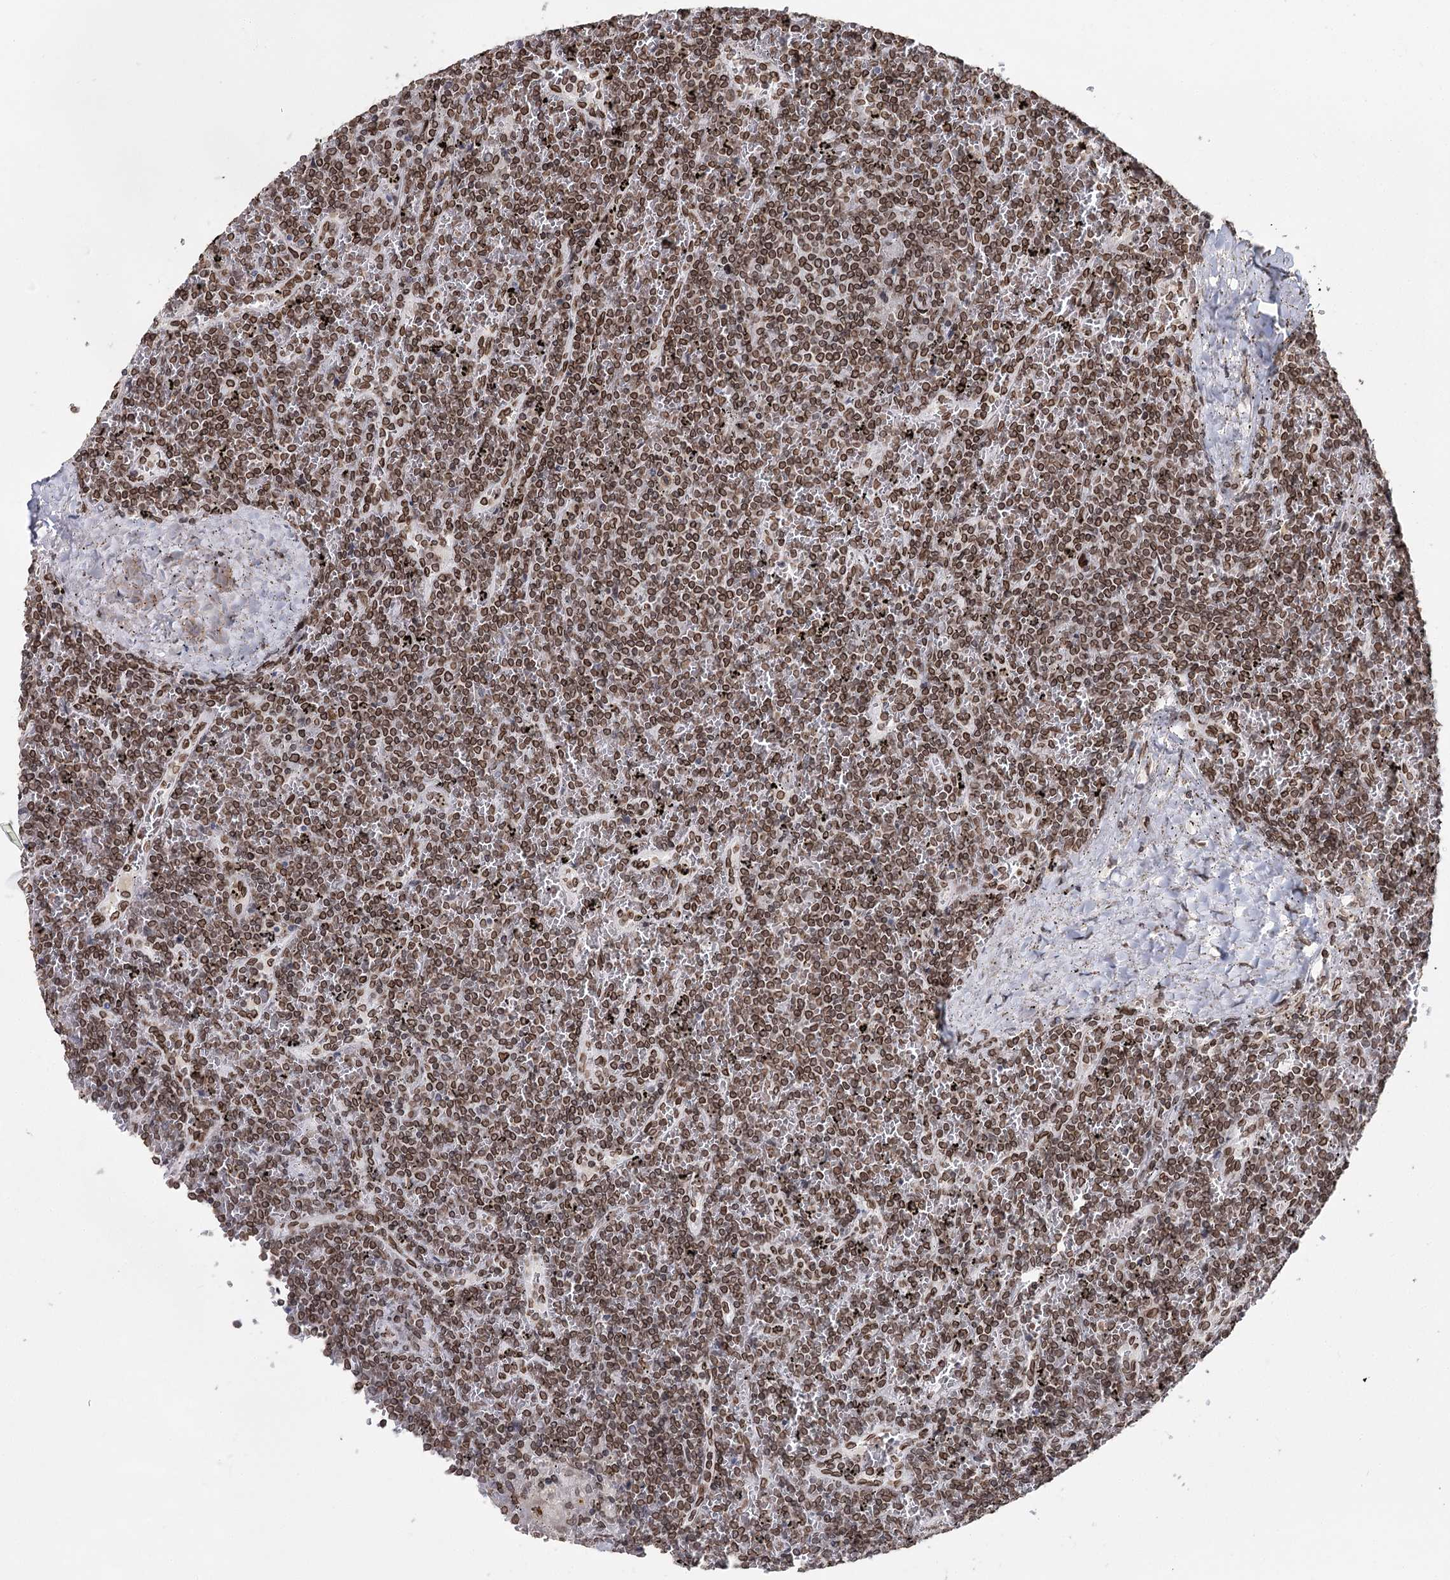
{"staining": {"intensity": "moderate", "quantity": ">75%", "location": "cytoplasmic/membranous,nuclear"}, "tissue": "lymphoma", "cell_type": "Tumor cells", "image_type": "cancer", "snomed": [{"axis": "morphology", "description": "Malignant lymphoma, non-Hodgkin's type, Low grade"}, {"axis": "topography", "description": "Spleen"}], "caption": "DAB immunohistochemical staining of lymphoma demonstrates moderate cytoplasmic/membranous and nuclear protein staining in approximately >75% of tumor cells.", "gene": "KIAA0930", "patient": {"sex": "female", "age": 19}}